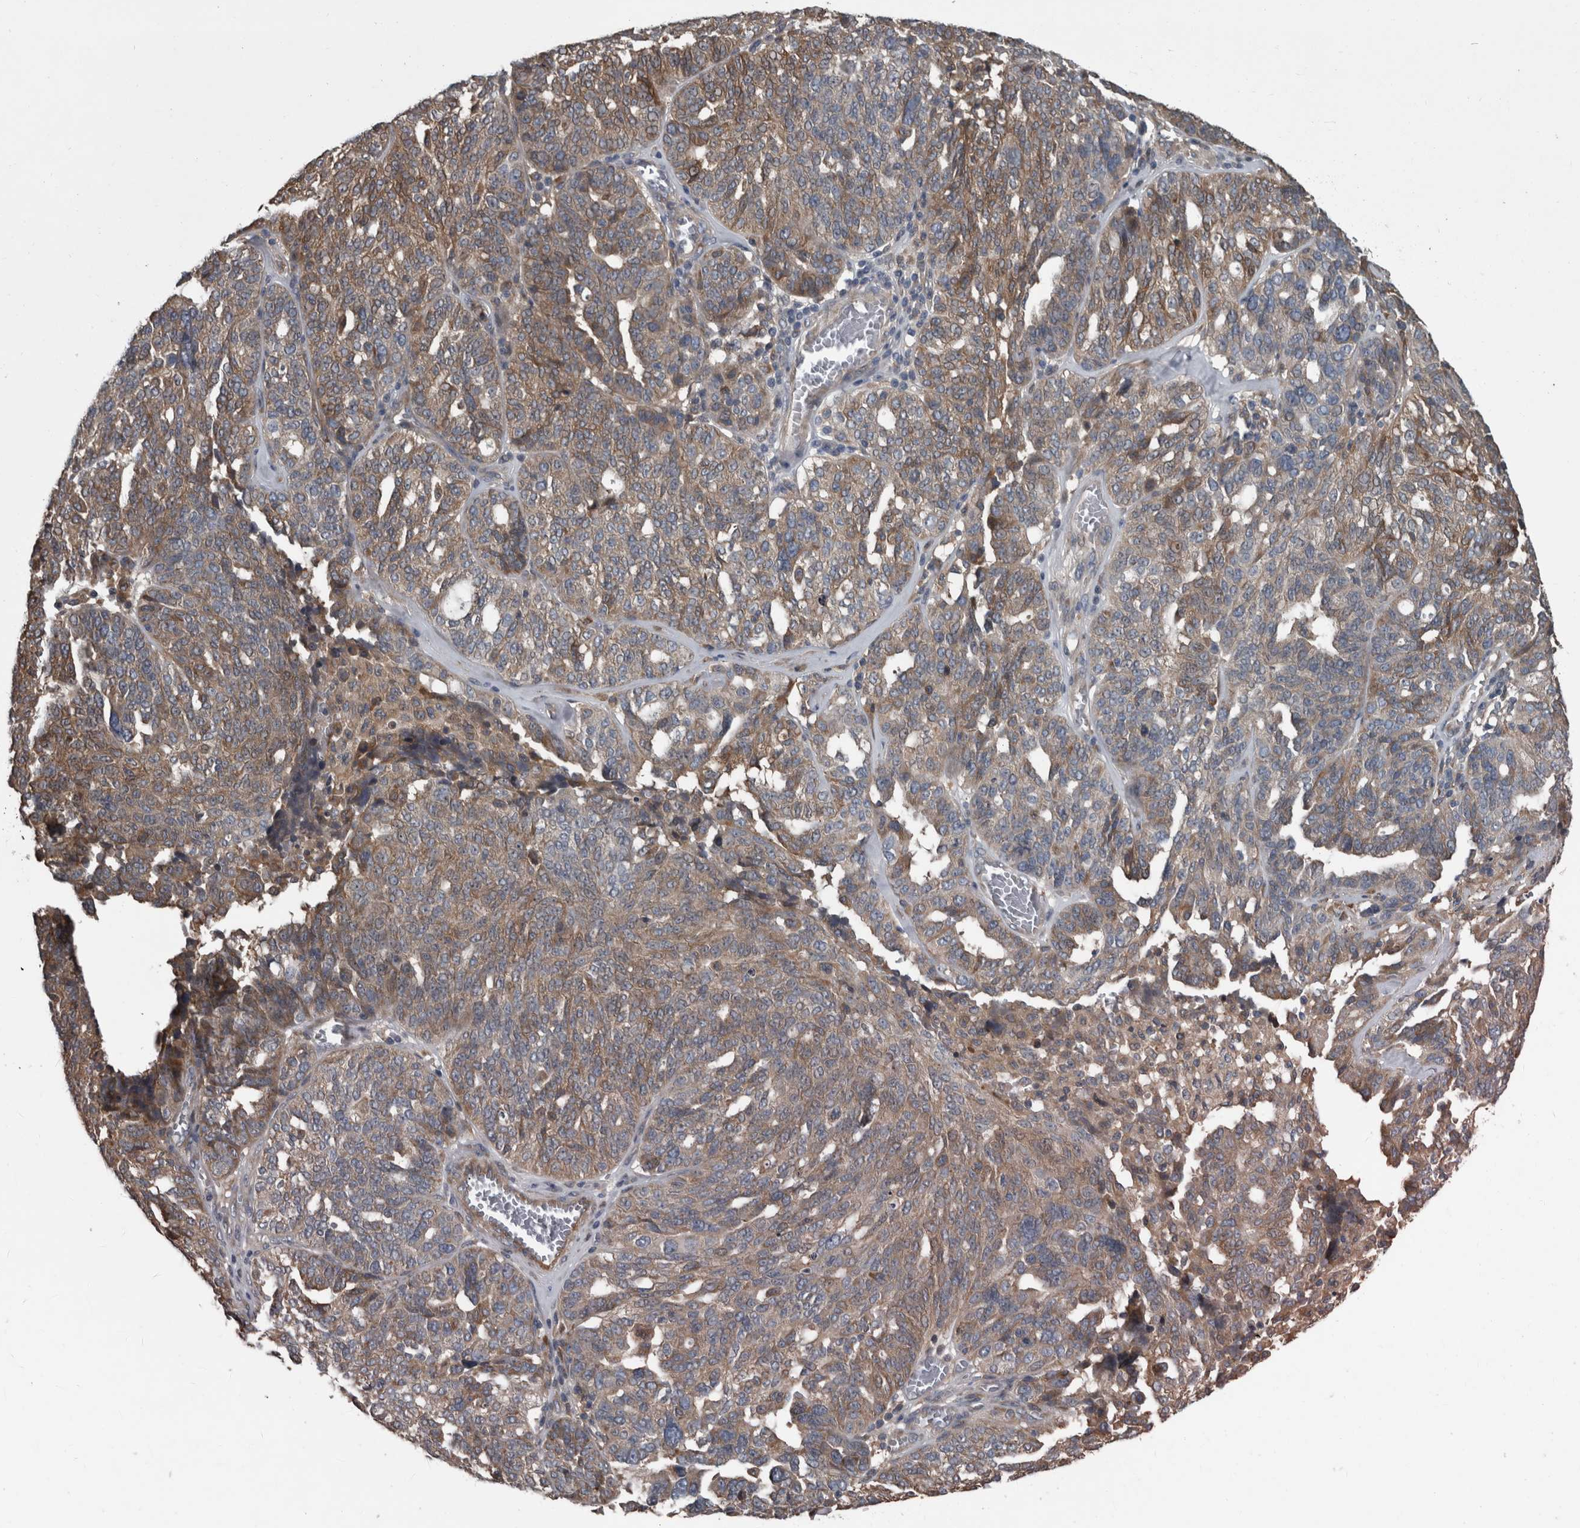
{"staining": {"intensity": "moderate", "quantity": ">75%", "location": "cytoplasmic/membranous"}, "tissue": "ovarian cancer", "cell_type": "Tumor cells", "image_type": "cancer", "snomed": [{"axis": "morphology", "description": "Cystadenocarcinoma, serous, NOS"}, {"axis": "topography", "description": "Ovary"}], "caption": "Ovarian cancer stained with a protein marker shows moderate staining in tumor cells.", "gene": "EXOC8", "patient": {"sex": "female", "age": 59}}